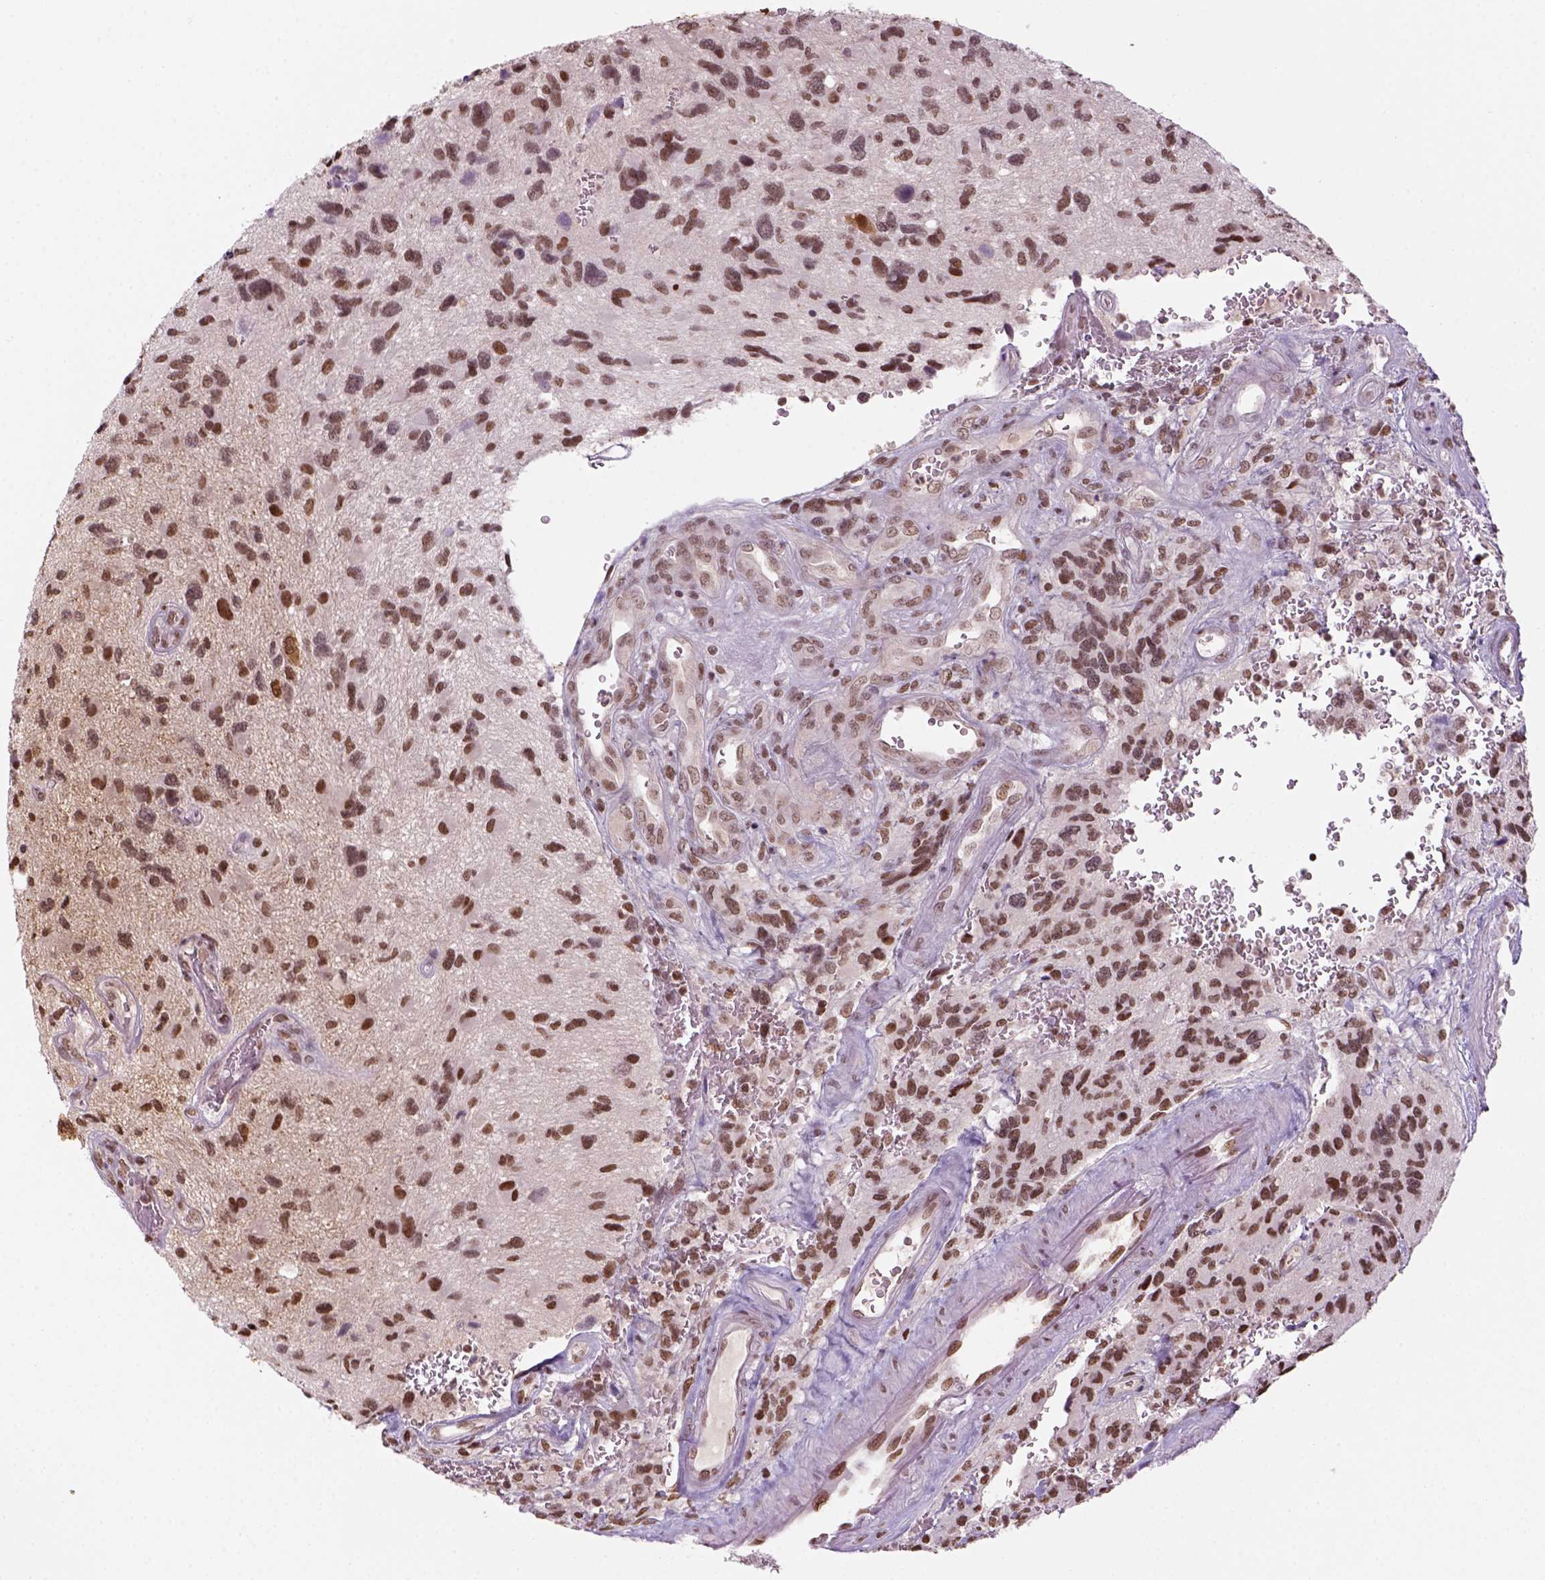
{"staining": {"intensity": "moderate", "quantity": ">75%", "location": "nuclear"}, "tissue": "glioma", "cell_type": "Tumor cells", "image_type": "cancer", "snomed": [{"axis": "morphology", "description": "Glioma, malignant, NOS"}, {"axis": "morphology", "description": "Glioma, malignant, High grade"}, {"axis": "topography", "description": "Brain"}], "caption": "Glioma stained for a protein demonstrates moderate nuclear positivity in tumor cells. Using DAB (3,3'-diaminobenzidine) (brown) and hematoxylin (blue) stains, captured at high magnification using brightfield microscopy.", "gene": "GOT1", "patient": {"sex": "female", "age": 71}}